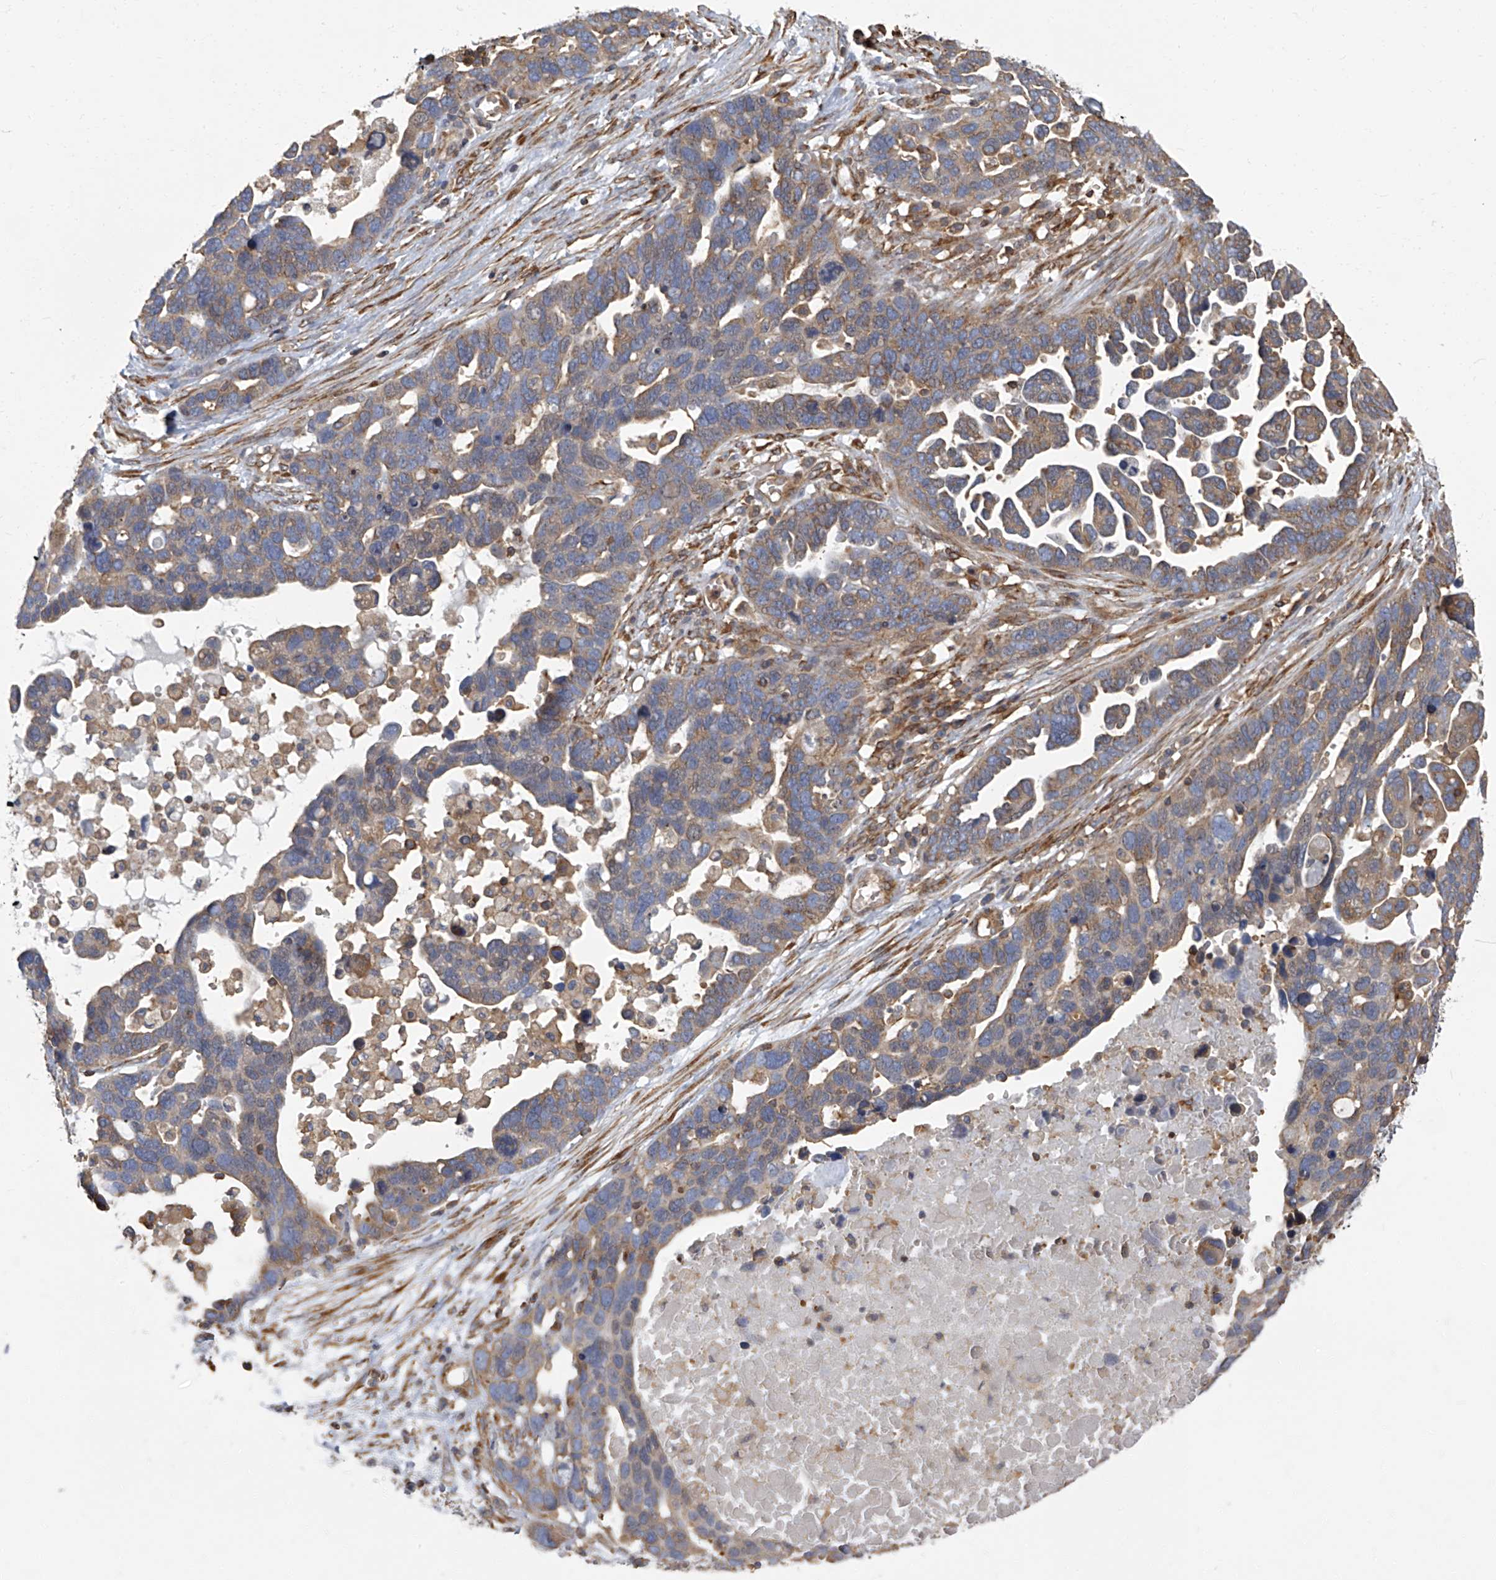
{"staining": {"intensity": "moderate", "quantity": "25%-75%", "location": "cytoplasmic/membranous"}, "tissue": "ovarian cancer", "cell_type": "Tumor cells", "image_type": "cancer", "snomed": [{"axis": "morphology", "description": "Cystadenocarcinoma, serous, NOS"}, {"axis": "topography", "description": "Ovary"}], "caption": "Ovarian cancer (serous cystadenocarcinoma) stained for a protein (brown) displays moderate cytoplasmic/membranous positive staining in approximately 25%-75% of tumor cells.", "gene": "SEPTIN7", "patient": {"sex": "female", "age": 54}}